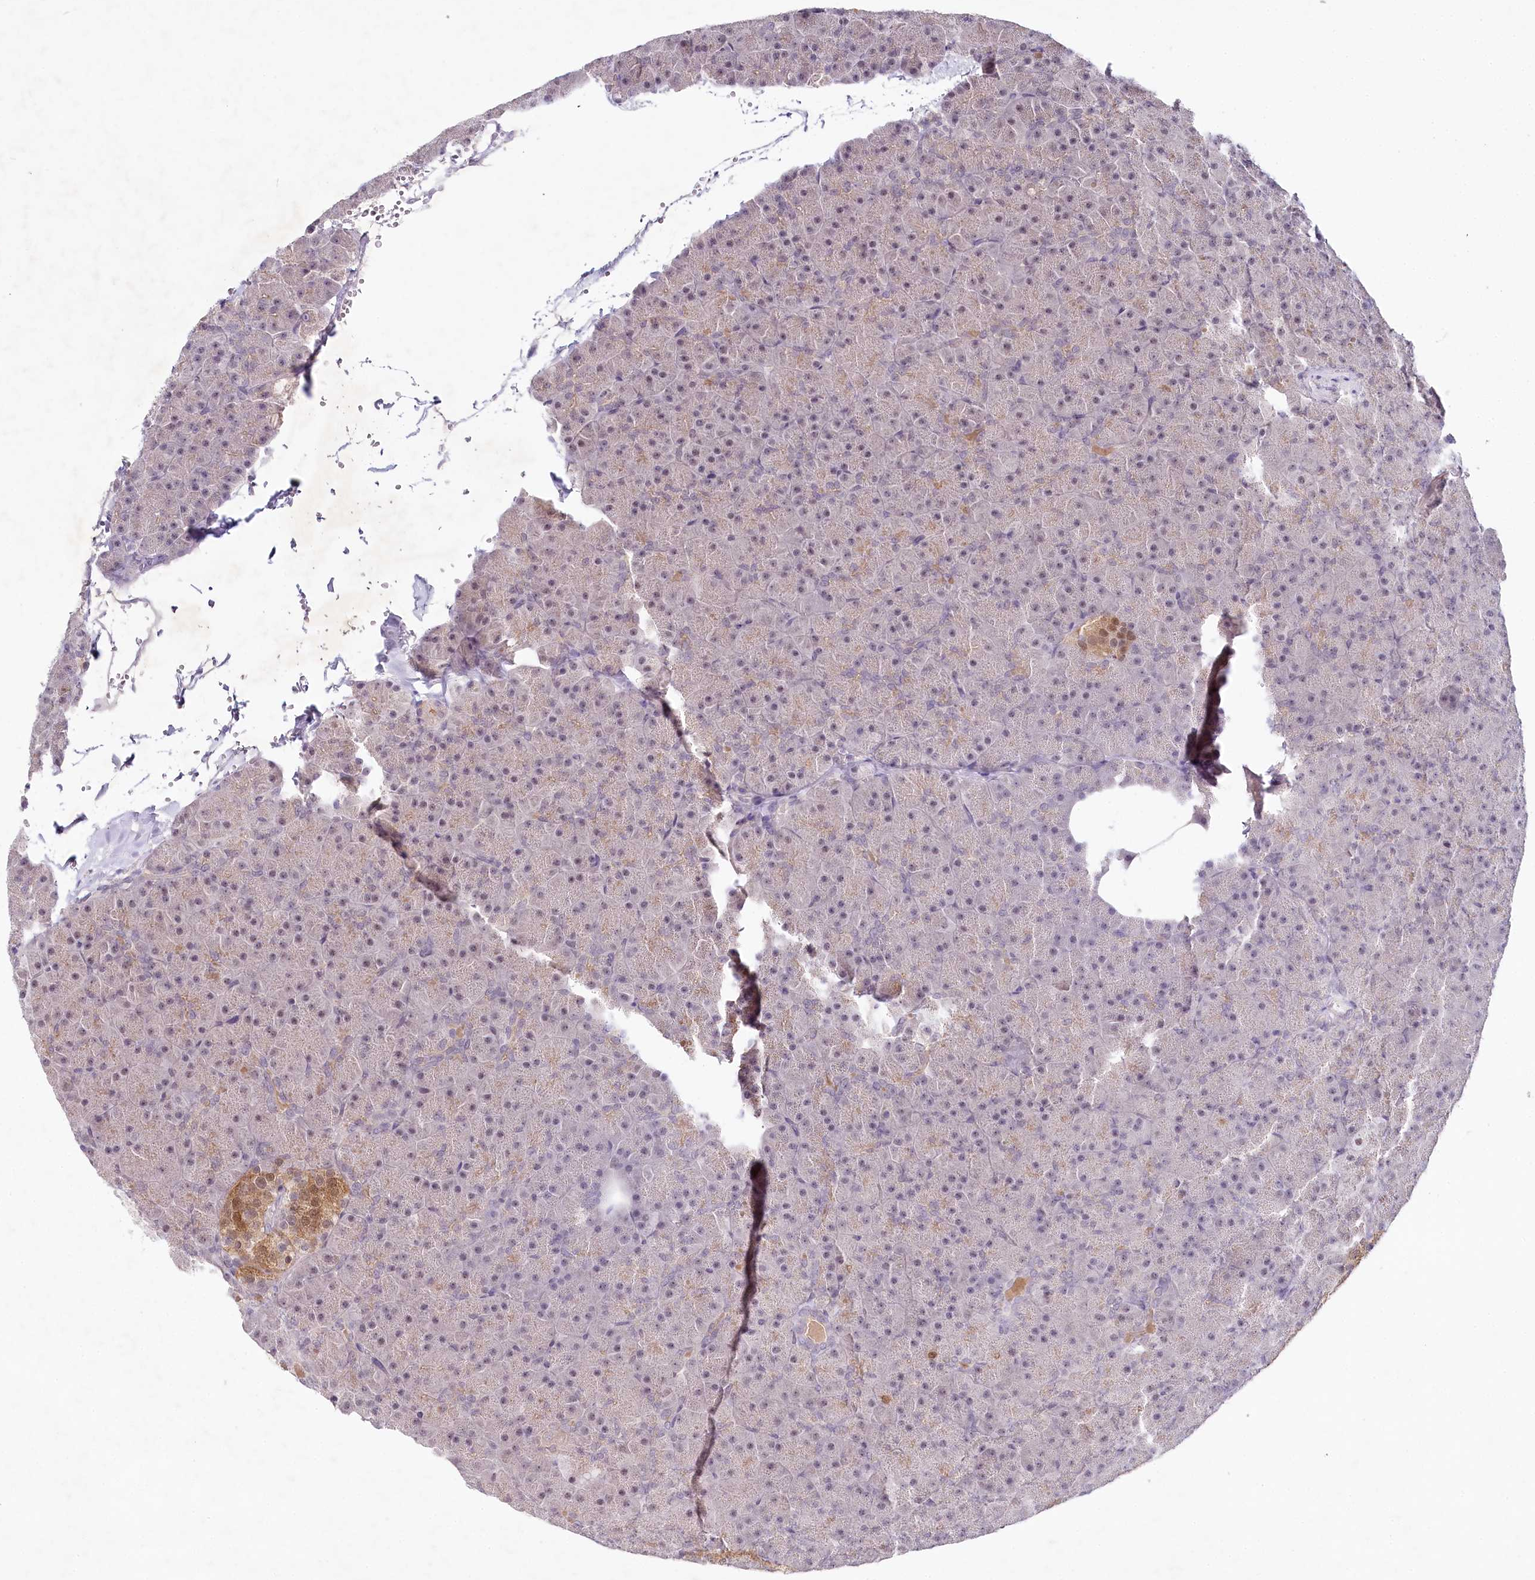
{"staining": {"intensity": "moderate", "quantity": "25%-75%", "location": "nuclear"}, "tissue": "pancreas", "cell_type": "Exocrine glandular cells", "image_type": "normal", "snomed": [{"axis": "morphology", "description": "Normal tissue, NOS"}, {"axis": "topography", "description": "Pancreas"}], "caption": "IHC (DAB (3,3'-diaminobenzidine)) staining of normal human pancreas exhibits moderate nuclear protein expression in approximately 25%-75% of exocrine glandular cells.", "gene": "AMTN", "patient": {"sex": "male", "age": 36}}